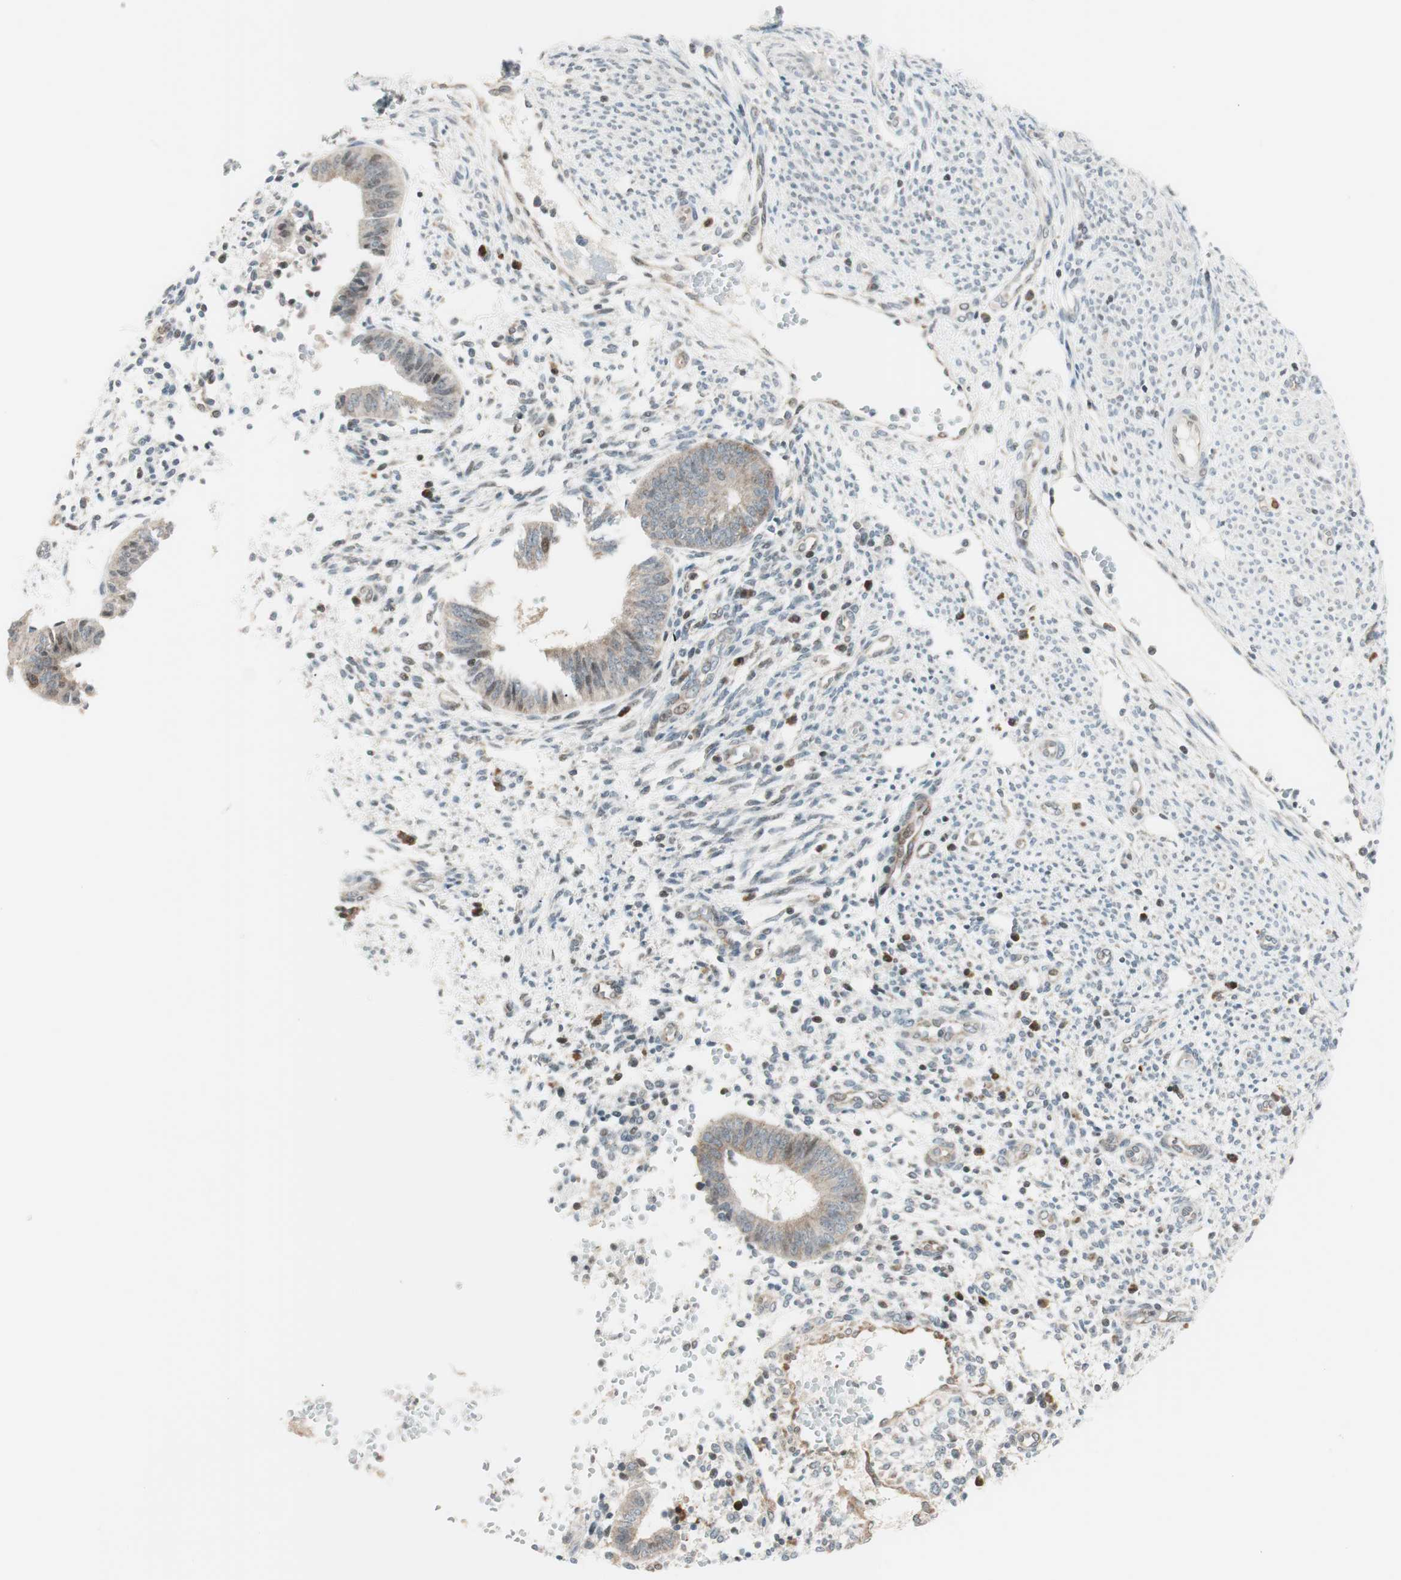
{"staining": {"intensity": "negative", "quantity": "none", "location": "none"}, "tissue": "endometrium", "cell_type": "Cells in endometrial stroma", "image_type": "normal", "snomed": [{"axis": "morphology", "description": "Normal tissue, NOS"}, {"axis": "topography", "description": "Endometrium"}], "caption": "This micrograph is of normal endometrium stained with IHC to label a protein in brown with the nuclei are counter-stained blue. There is no expression in cells in endometrial stroma.", "gene": "TPT1", "patient": {"sex": "female", "age": 35}}